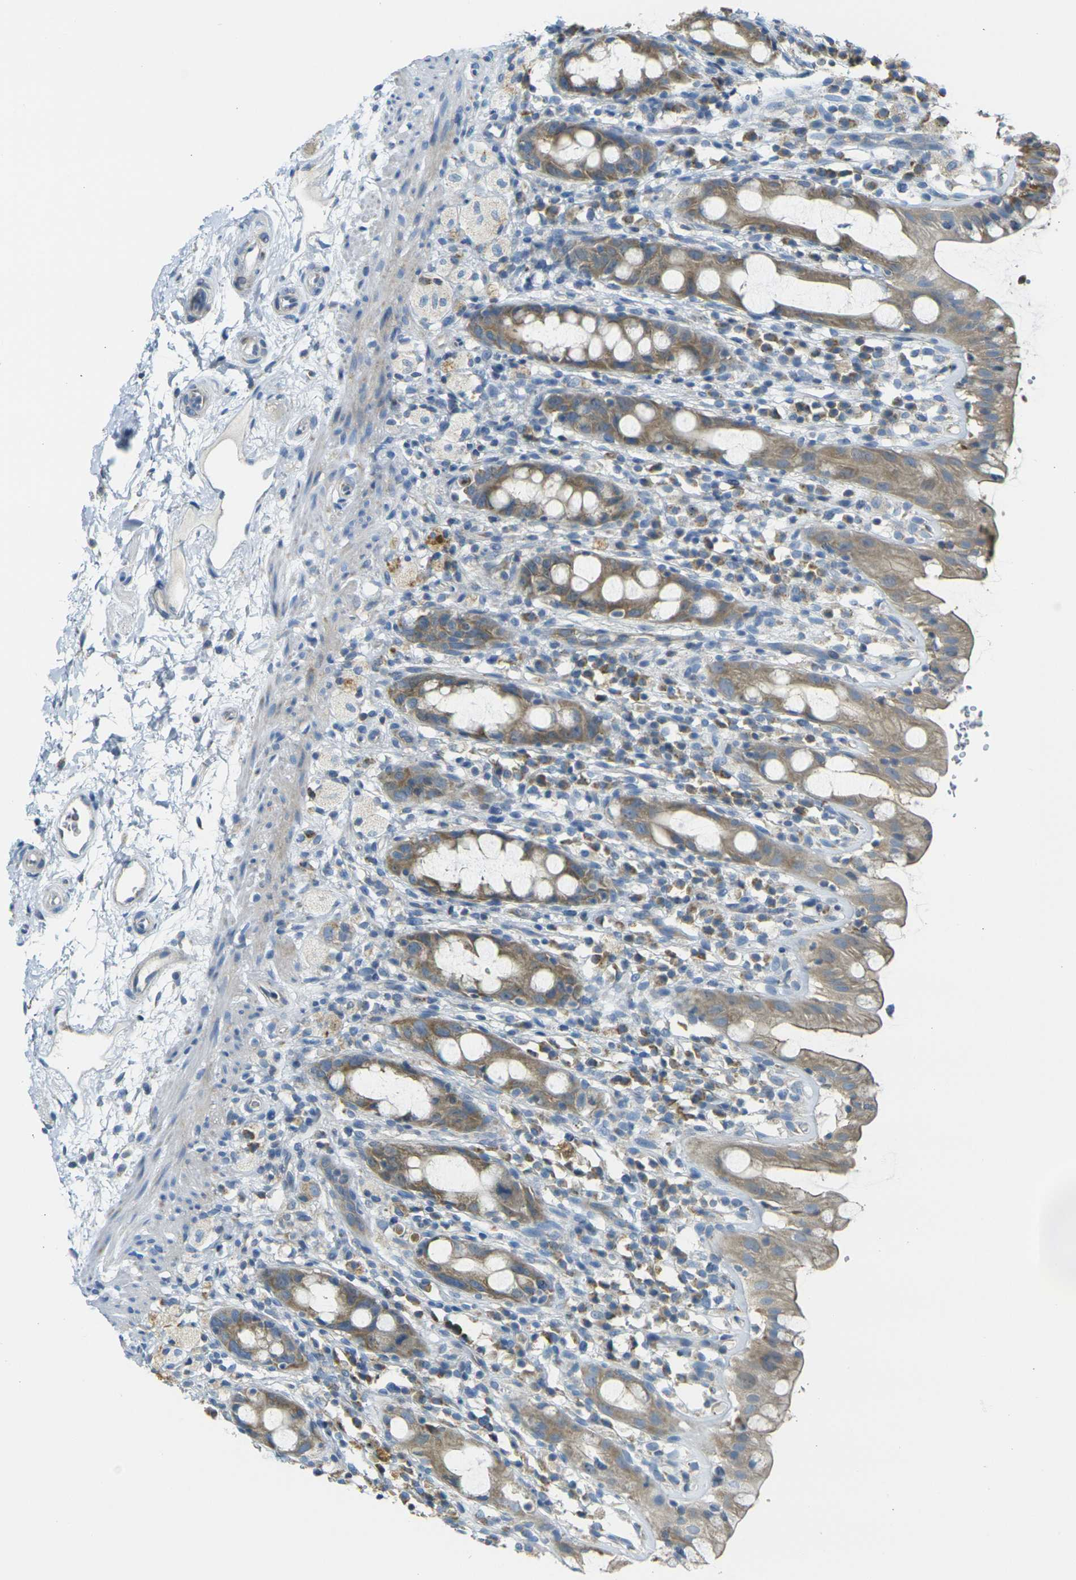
{"staining": {"intensity": "moderate", "quantity": ">75%", "location": "cytoplasmic/membranous"}, "tissue": "rectum", "cell_type": "Glandular cells", "image_type": "normal", "snomed": [{"axis": "morphology", "description": "Normal tissue, NOS"}, {"axis": "topography", "description": "Rectum"}], "caption": "About >75% of glandular cells in unremarkable human rectum show moderate cytoplasmic/membranous protein expression as visualized by brown immunohistochemical staining.", "gene": "PARD6B", "patient": {"sex": "male", "age": 44}}